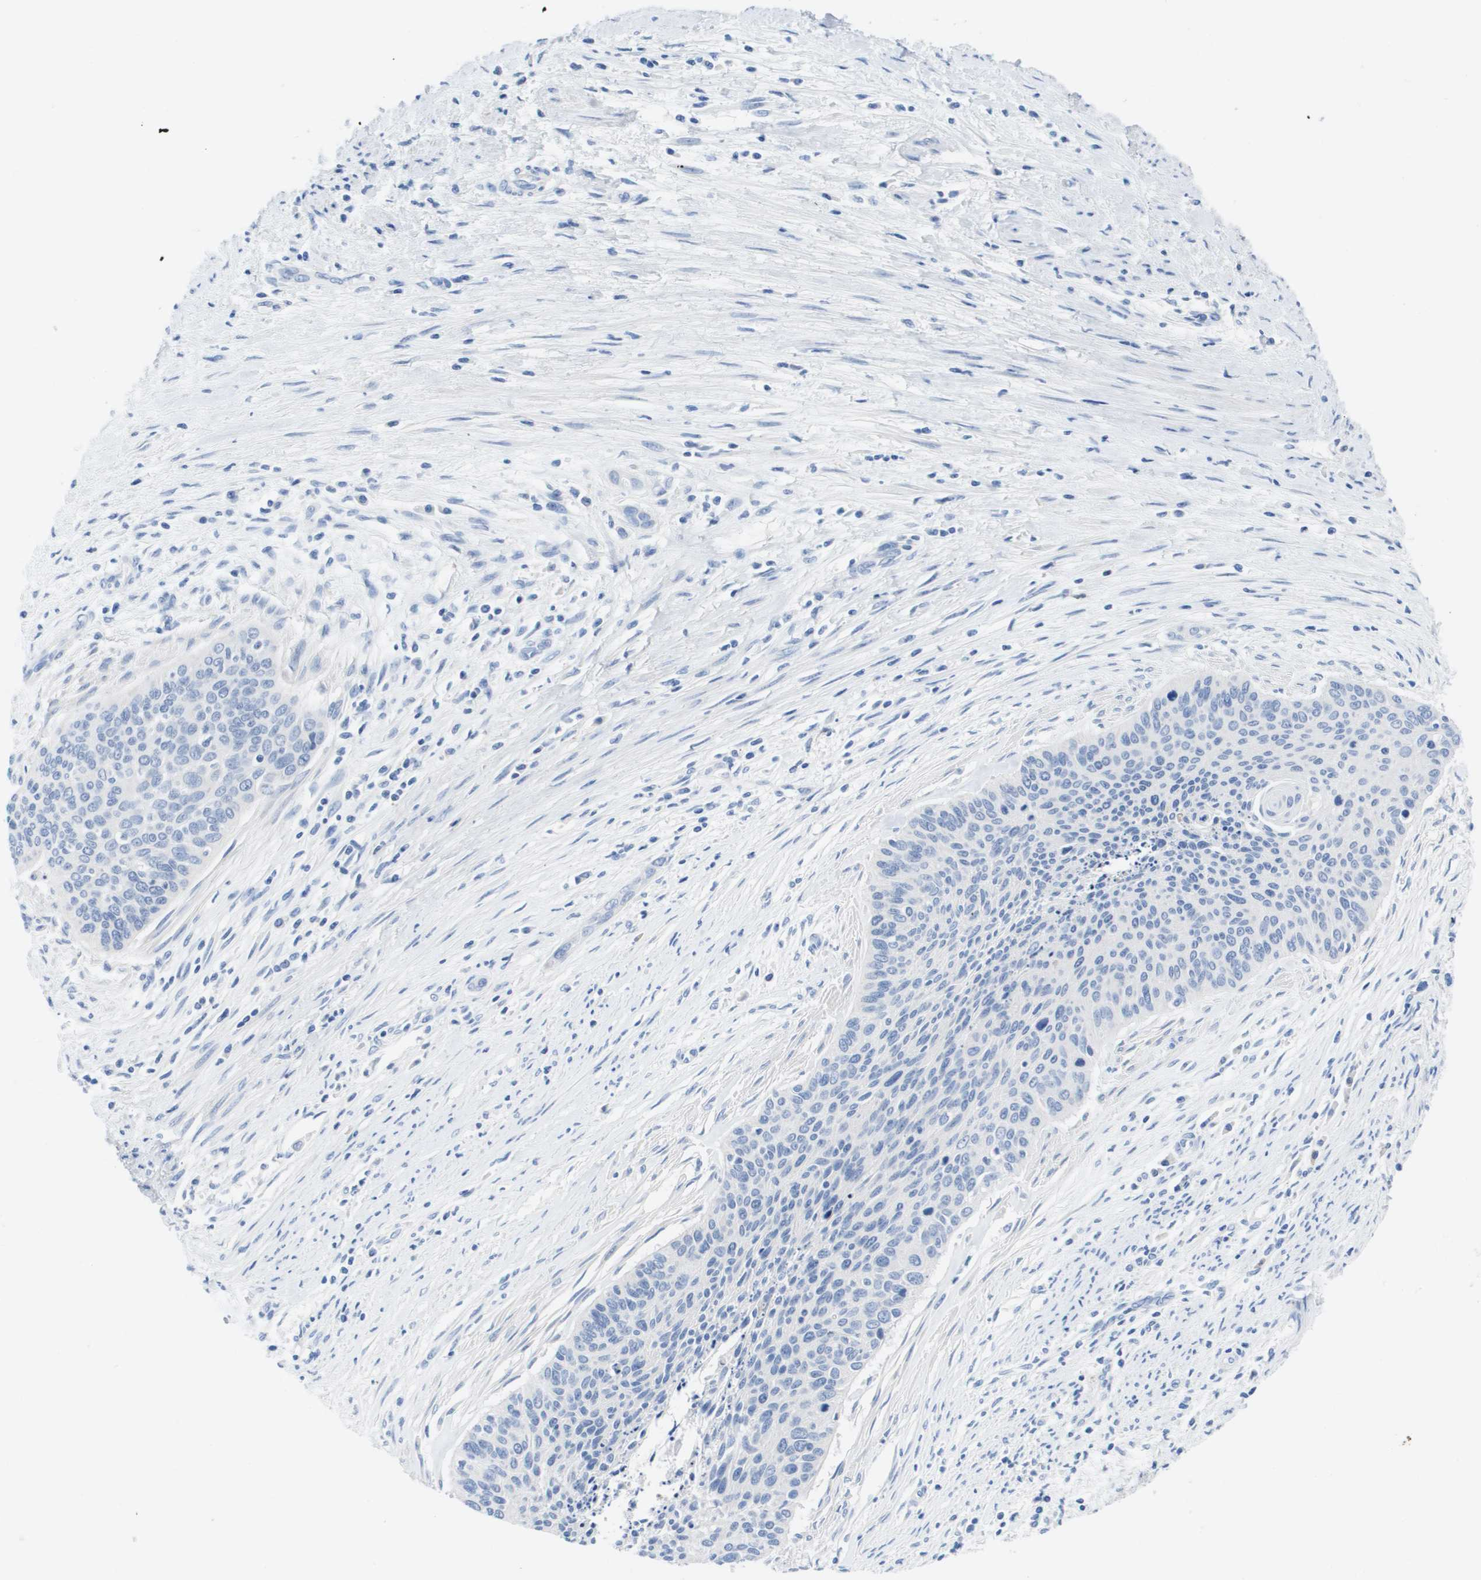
{"staining": {"intensity": "negative", "quantity": "none", "location": "none"}, "tissue": "cervical cancer", "cell_type": "Tumor cells", "image_type": "cancer", "snomed": [{"axis": "morphology", "description": "Squamous cell carcinoma, NOS"}, {"axis": "topography", "description": "Cervix"}], "caption": "This is an immunohistochemistry (IHC) histopathology image of squamous cell carcinoma (cervical). There is no positivity in tumor cells.", "gene": "MS4A1", "patient": {"sex": "female", "age": 55}}